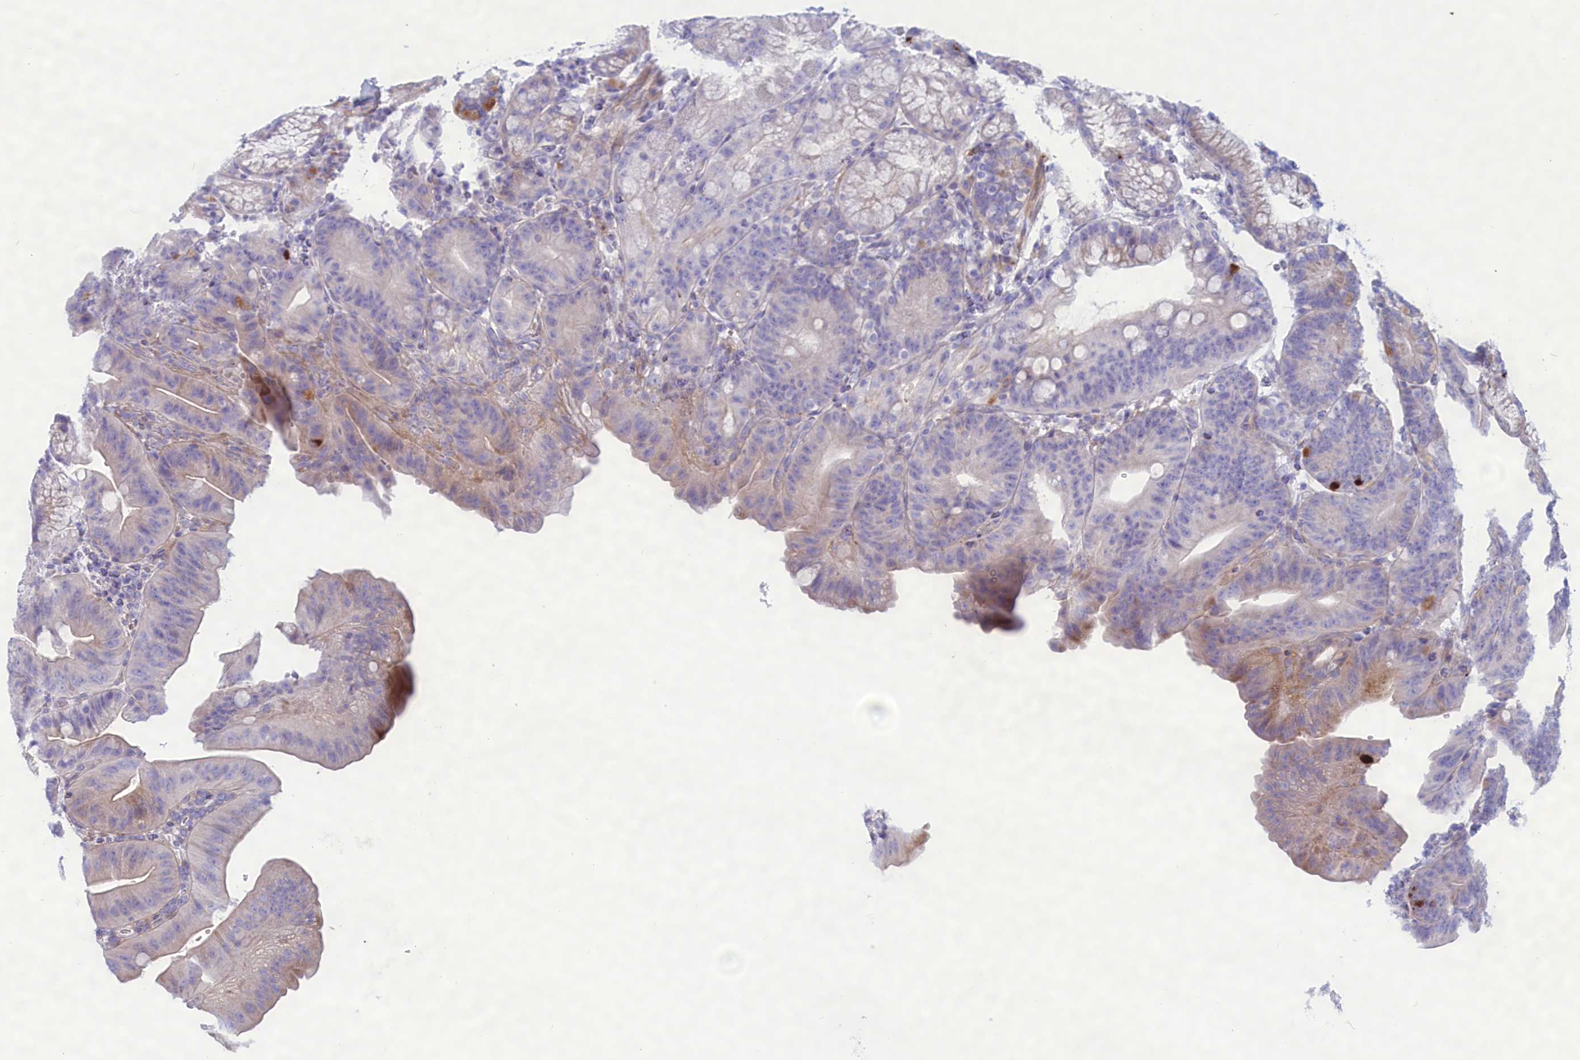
{"staining": {"intensity": "negative", "quantity": "none", "location": "none"}, "tissue": "duodenum", "cell_type": "Glandular cells", "image_type": "normal", "snomed": [{"axis": "morphology", "description": "Normal tissue, NOS"}, {"axis": "topography", "description": "Duodenum"}], "caption": "IHC of unremarkable human duodenum exhibits no positivity in glandular cells.", "gene": "MPV17L2", "patient": {"sex": "male", "age": 54}}